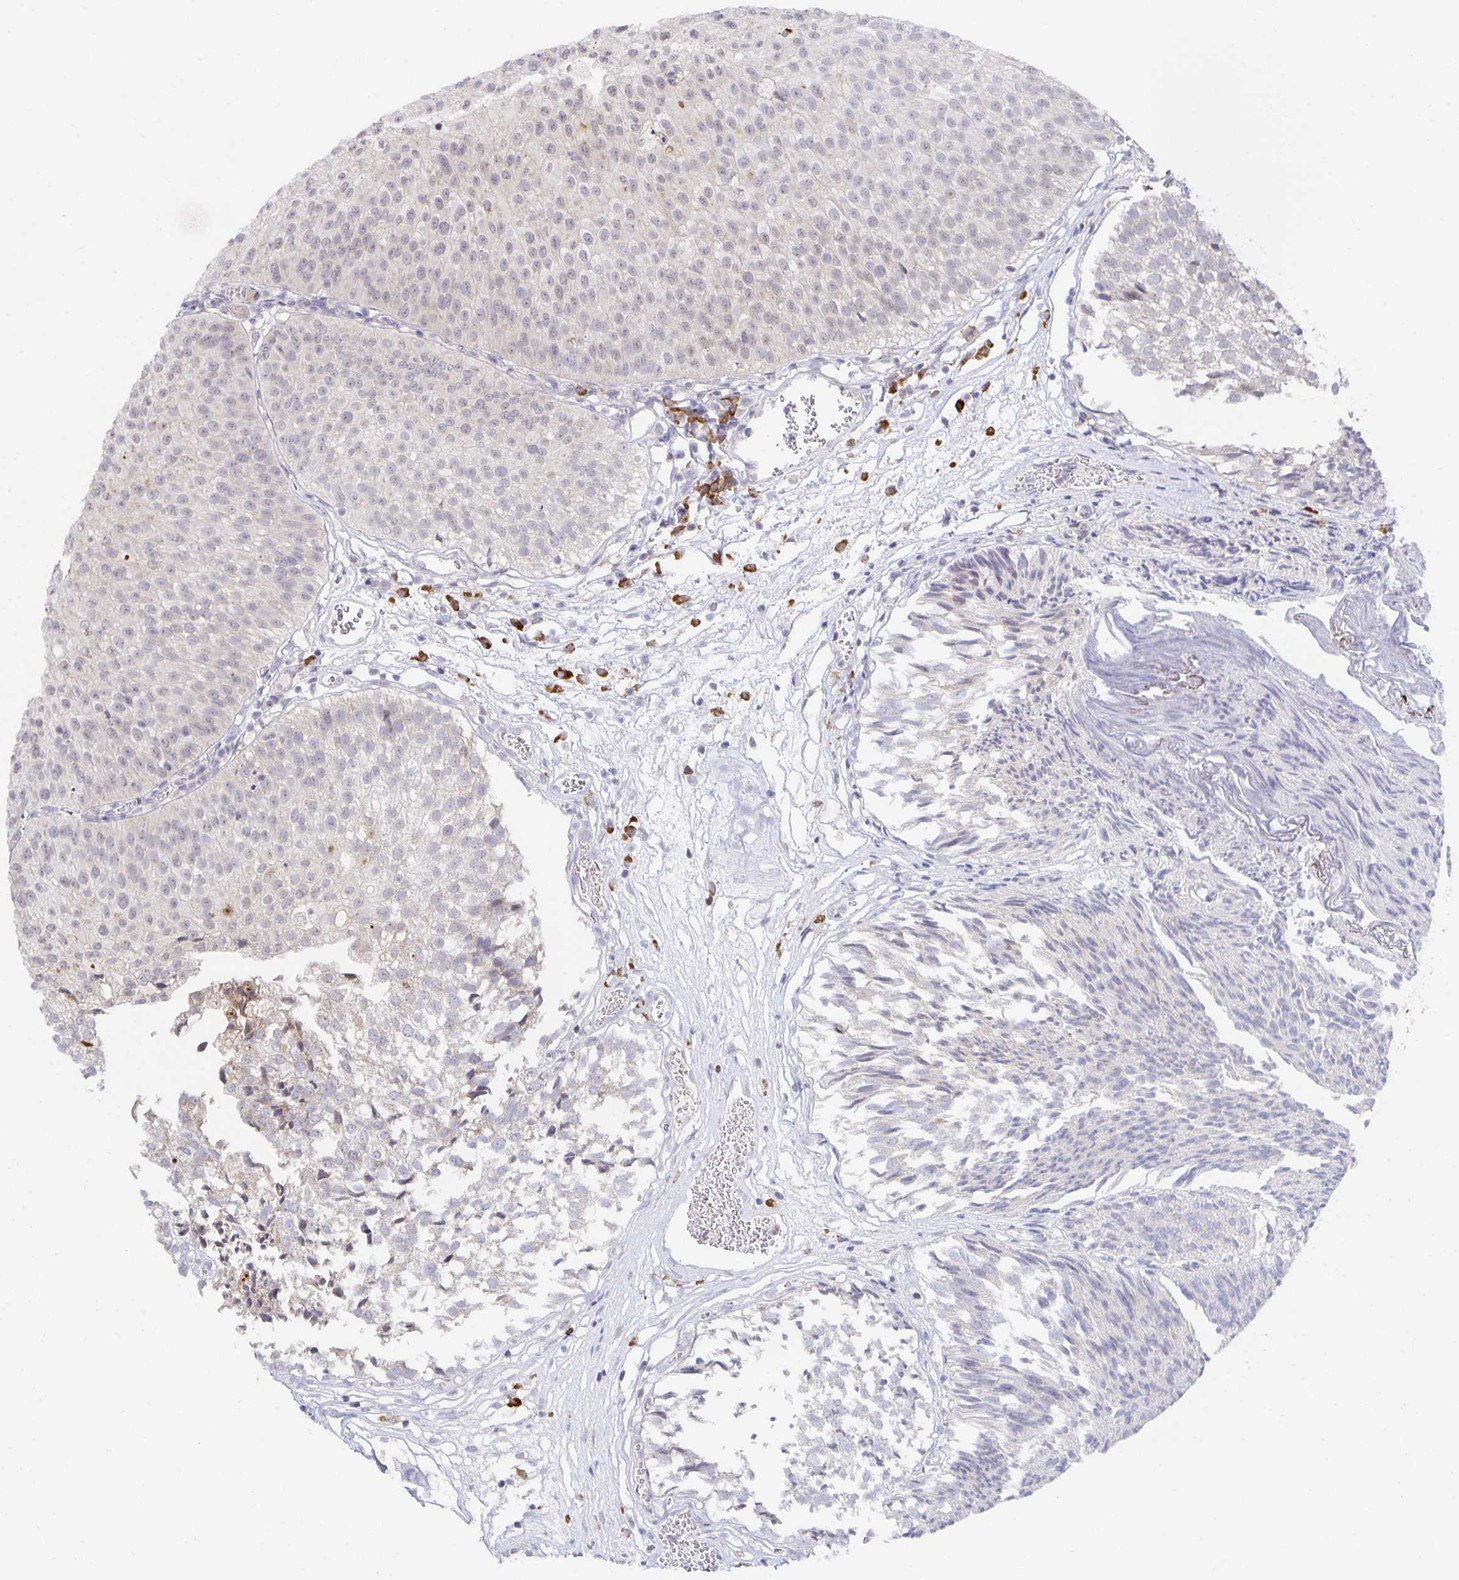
{"staining": {"intensity": "negative", "quantity": "none", "location": "none"}, "tissue": "urothelial cancer", "cell_type": "Tumor cells", "image_type": "cancer", "snomed": [{"axis": "morphology", "description": "Urothelial carcinoma, Low grade"}, {"axis": "topography", "description": "Urinary bladder"}], "caption": "The image demonstrates no significant expression in tumor cells of urothelial cancer.", "gene": "BAD", "patient": {"sex": "male", "age": 80}}